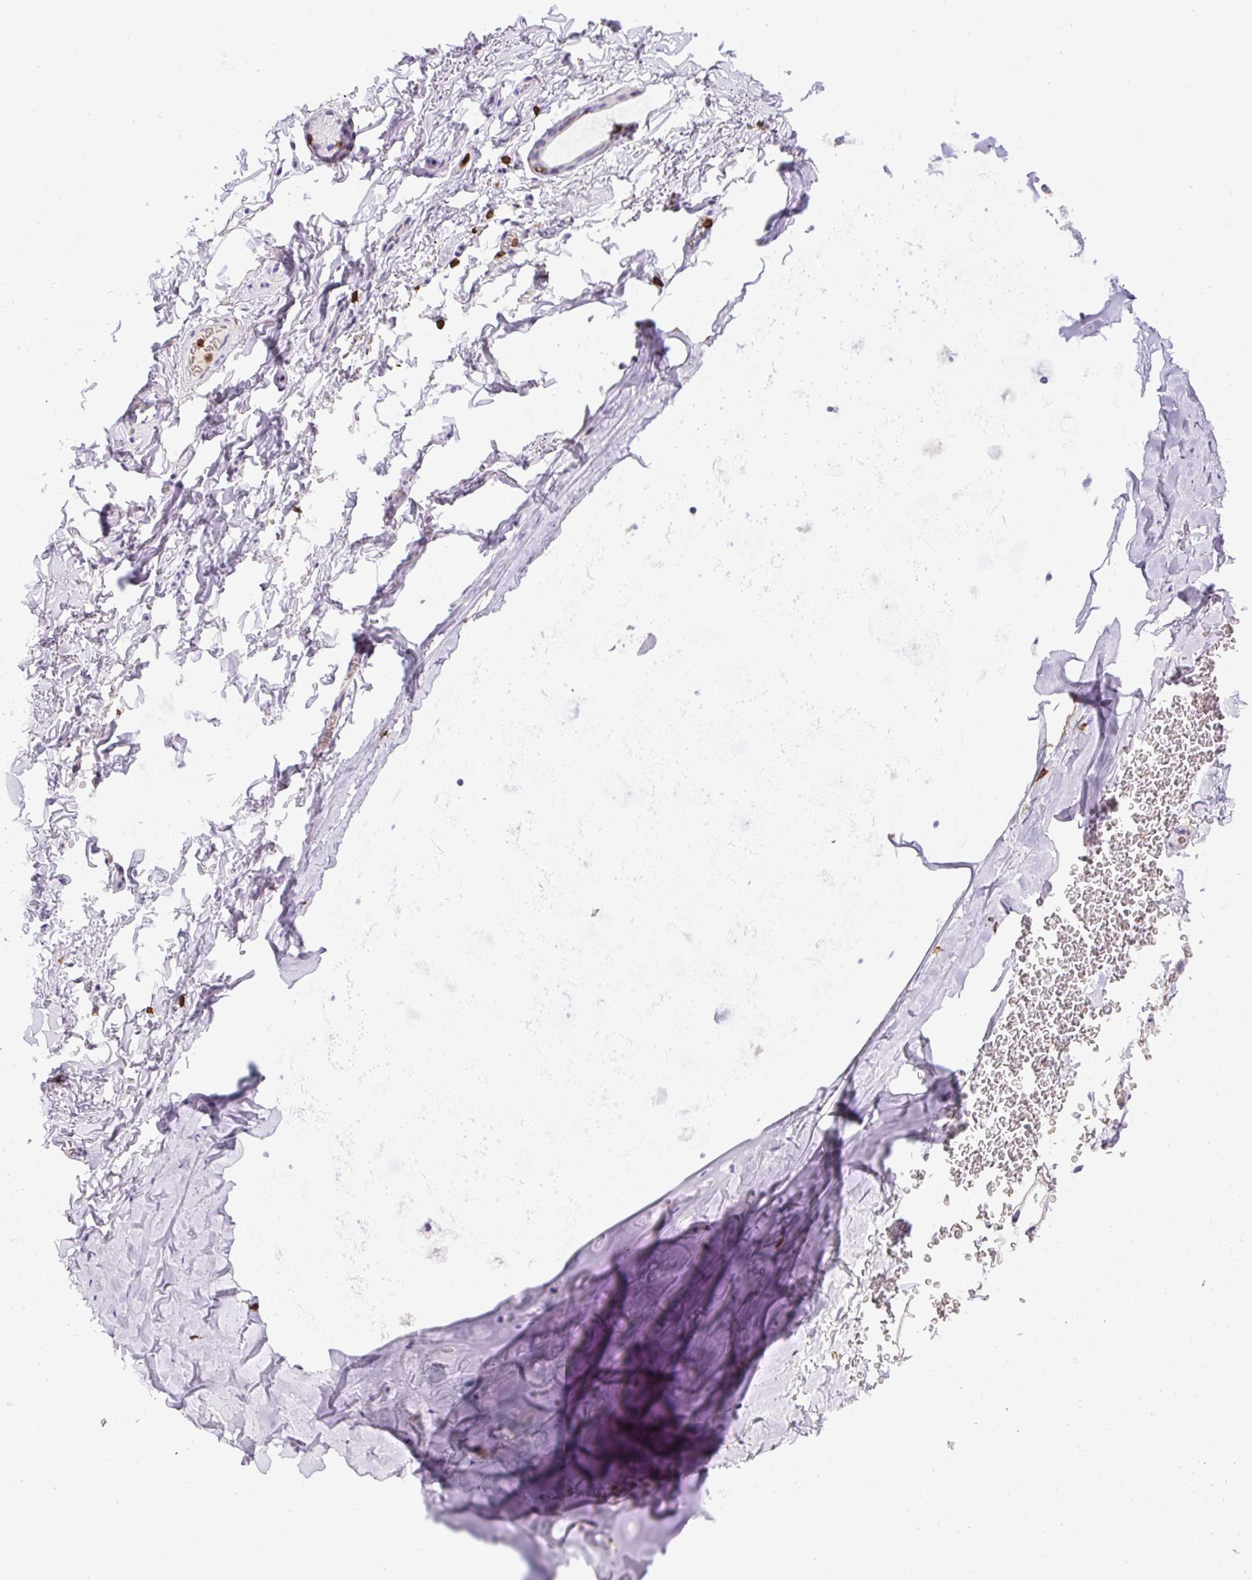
{"staining": {"intensity": "negative", "quantity": "none", "location": "none"}, "tissue": "adipose tissue", "cell_type": "Adipocytes", "image_type": "normal", "snomed": [{"axis": "morphology", "description": "Normal tissue, NOS"}, {"axis": "topography", "description": "Cartilage tissue"}, {"axis": "topography", "description": "Bronchus"}, {"axis": "topography", "description": "Peripheral nerve tissue"}], "caption": "DAB immunohistochemical staining of normal human adipose tissue shows no significant expression in adipocytes. (DAB immunohistochemistry, high magnification).", "gene": "FAM228B", "patient": {"sex": "male", "age": 67}}